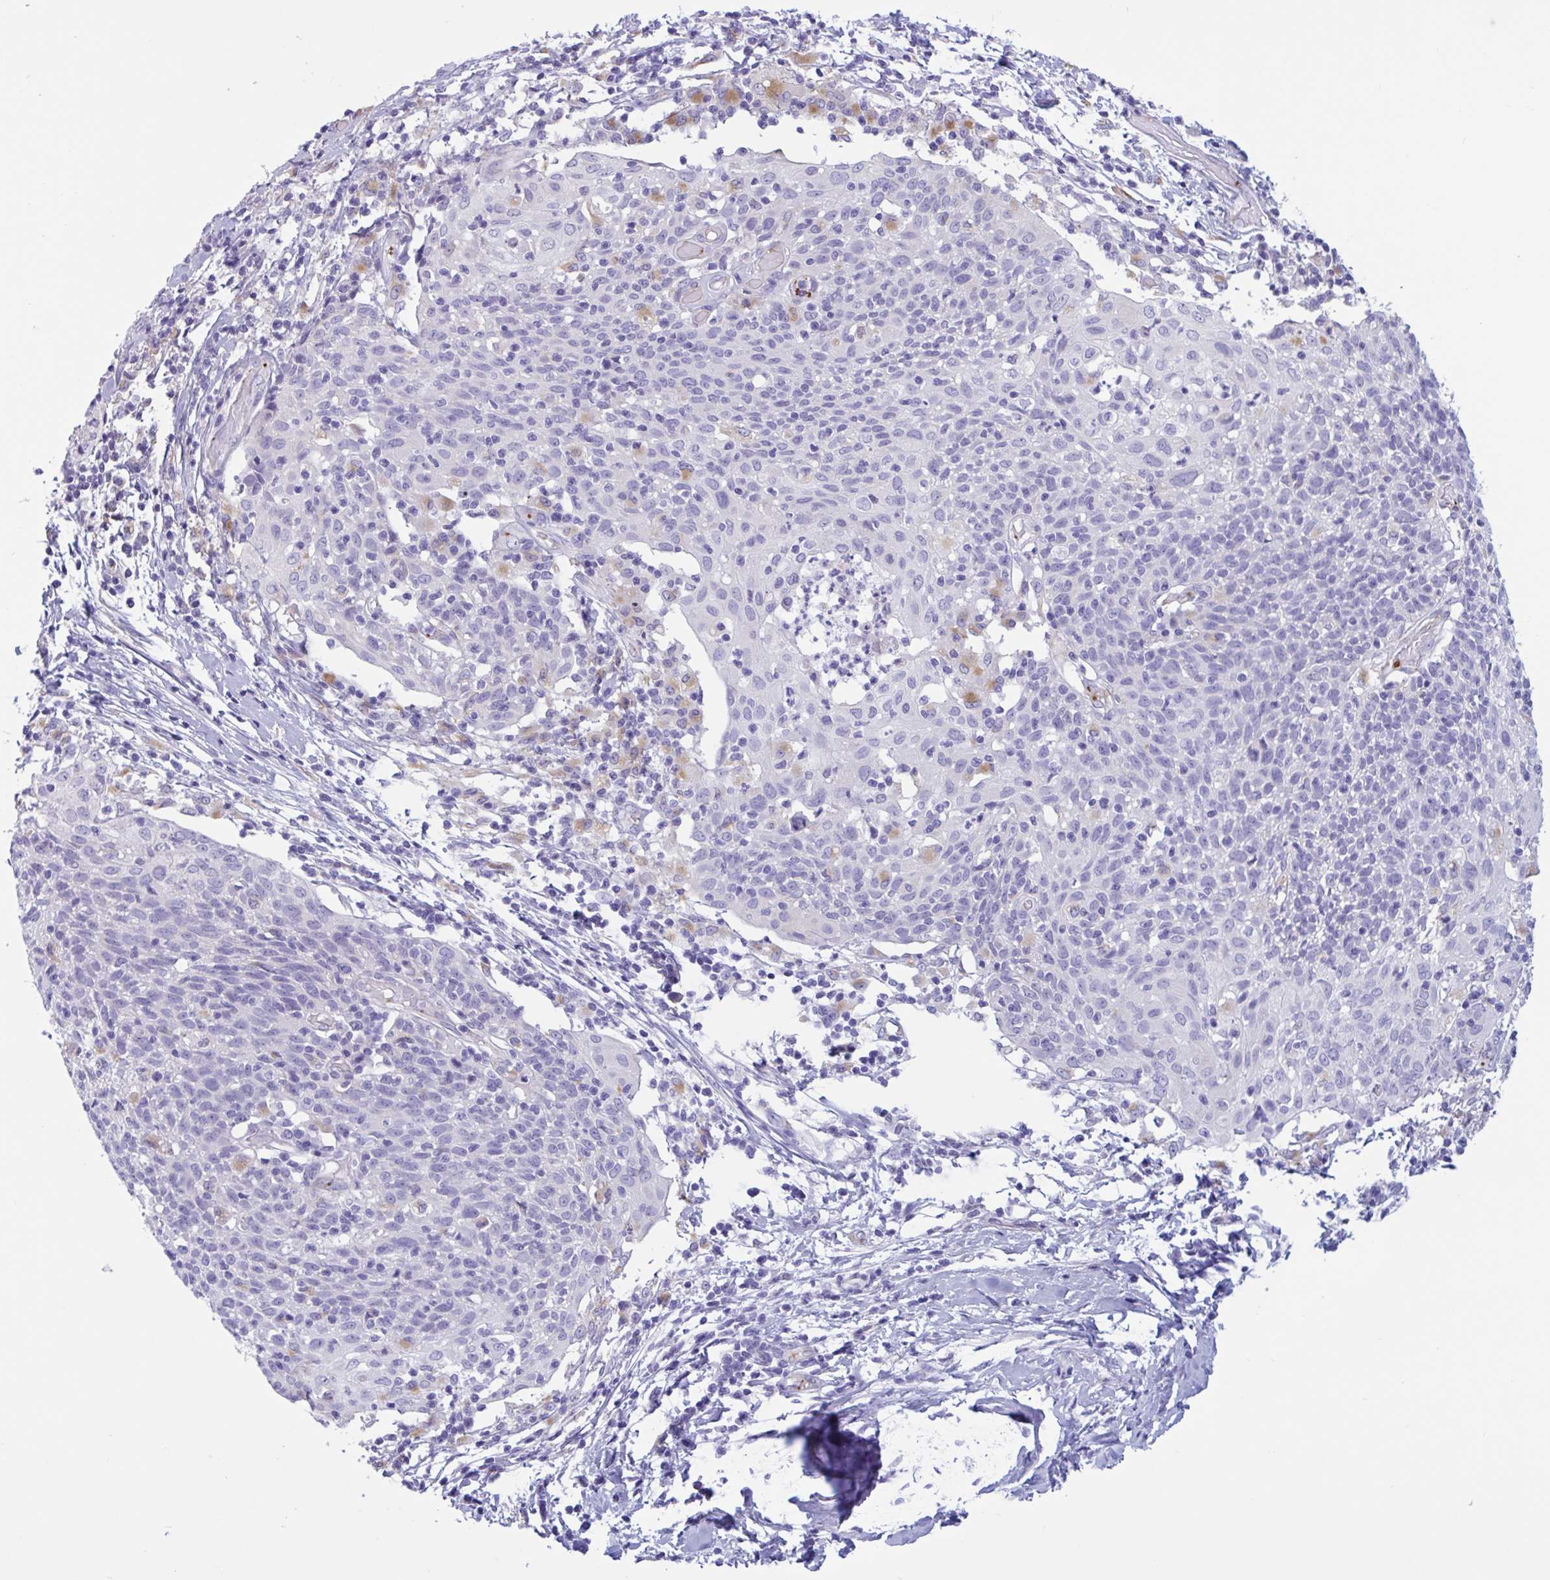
{"staining": {"intensity": "negative", "quantity": "none", "location": "none"}, "tissue": "cervical cancer", "cell_type": "Tumor cells", "image_type": "cancer", "snomed": [{"axis": "morphology", "description": "Squamous cell carcinoma, NOS"}, {"axis": "topography", "description": "Cervix"}], "caption": "Immunohistochemical staining of human cervical cancer demonstrates no significant expression in tumor cells. (Immunohistochemistry, brightfield microscopy, high magnification).", "gene": "RPL22L1", "patient": {"sex": "female", "age": 52}}